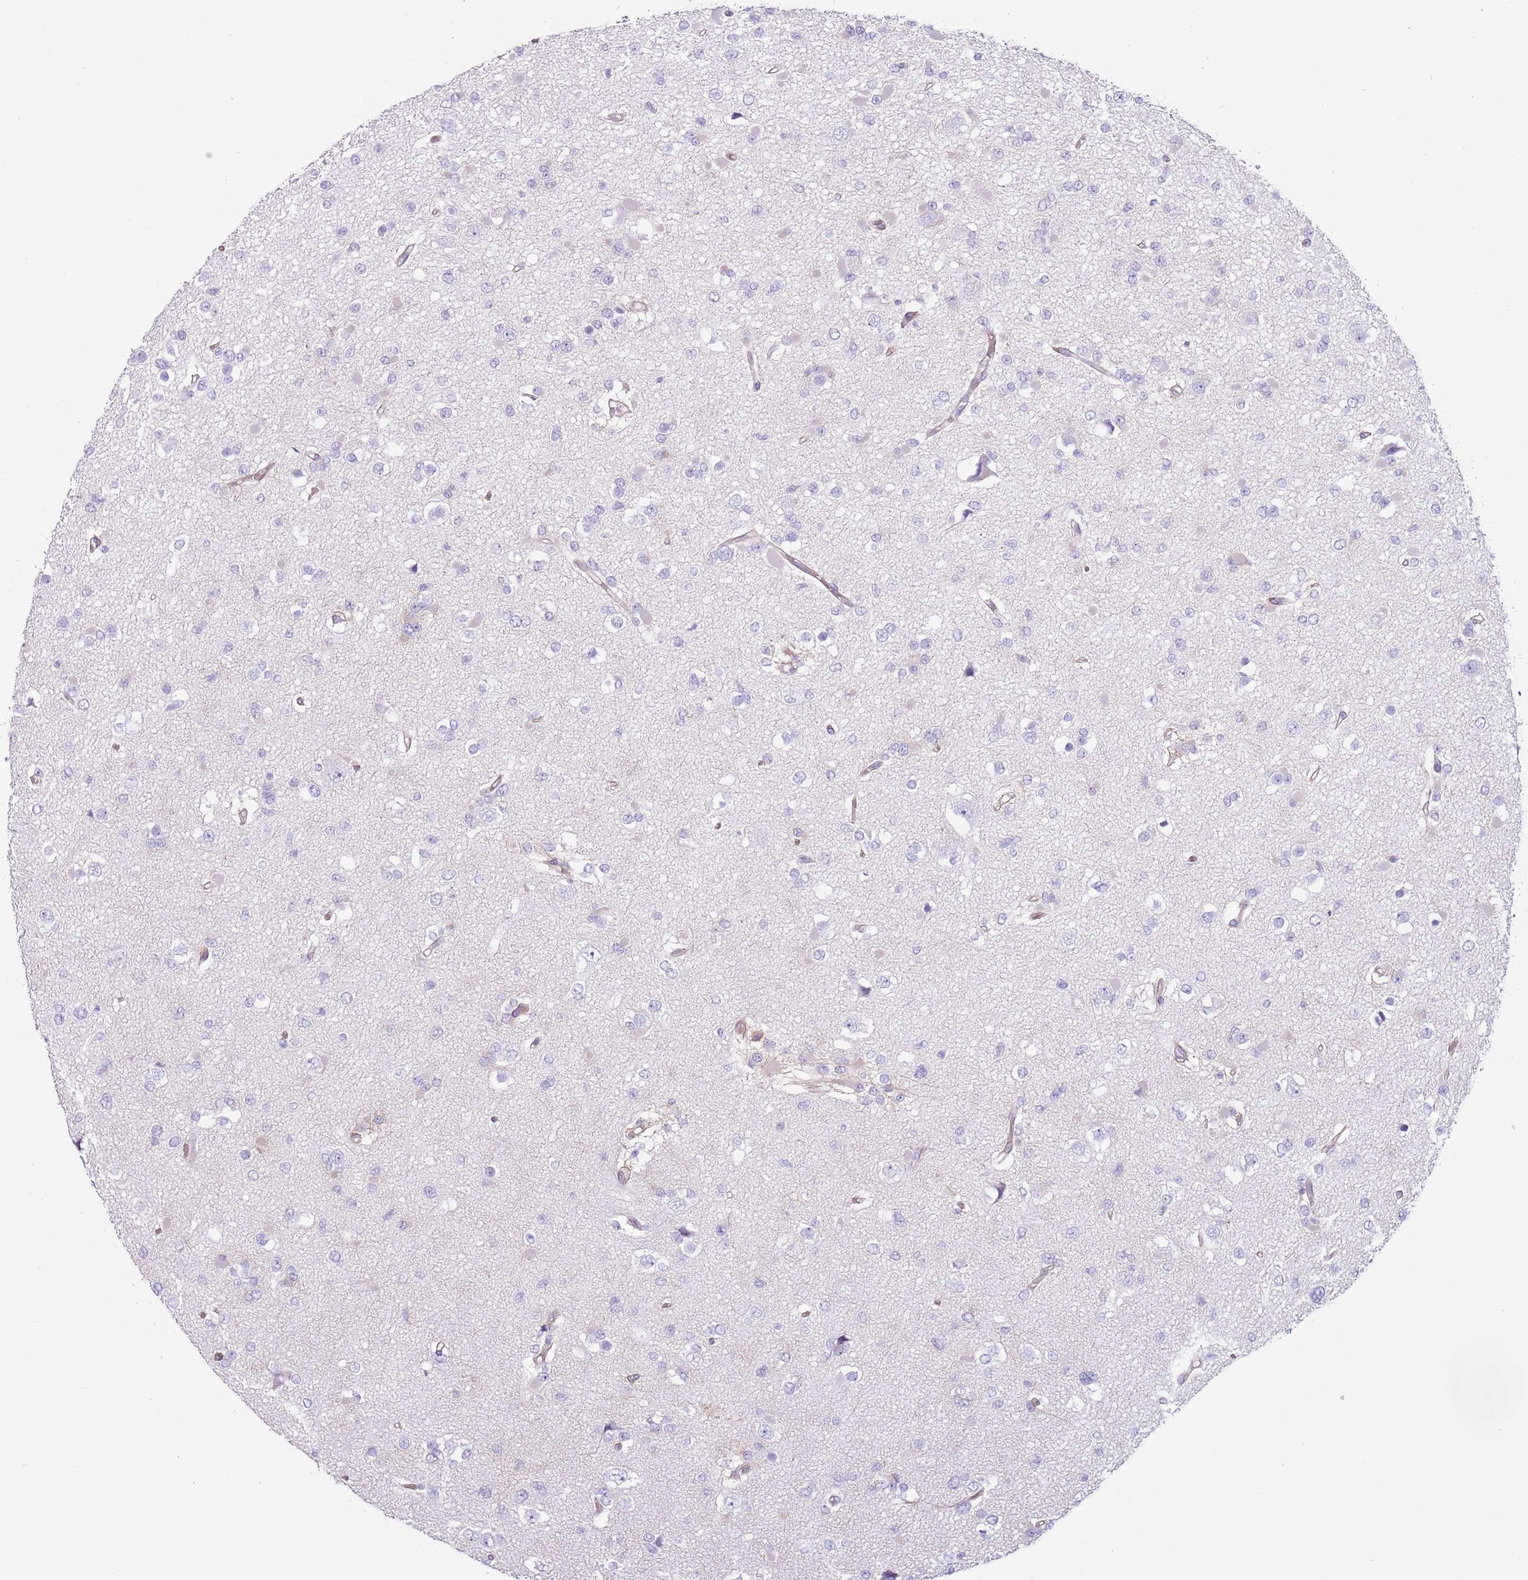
{"staining": {"intensity": "negative", "quantity": "none", "location": "none"}, "tissue": "glioma", "cell_type": "Tumor cells", "image_type": "cancer", "snomed": [{"axis": "morphology", "description": "Glioma, malignant, Low grade"}, {"axis": "topography", "description": "Brain"}], "caption": "High power microscopy photomicrograph of an IHC histopathology image of low-grade glioma (malignant), revealing no significant expression in tumor cells.", "gene": "RBP3", "patient": {"sex": "female", "age": 22}}